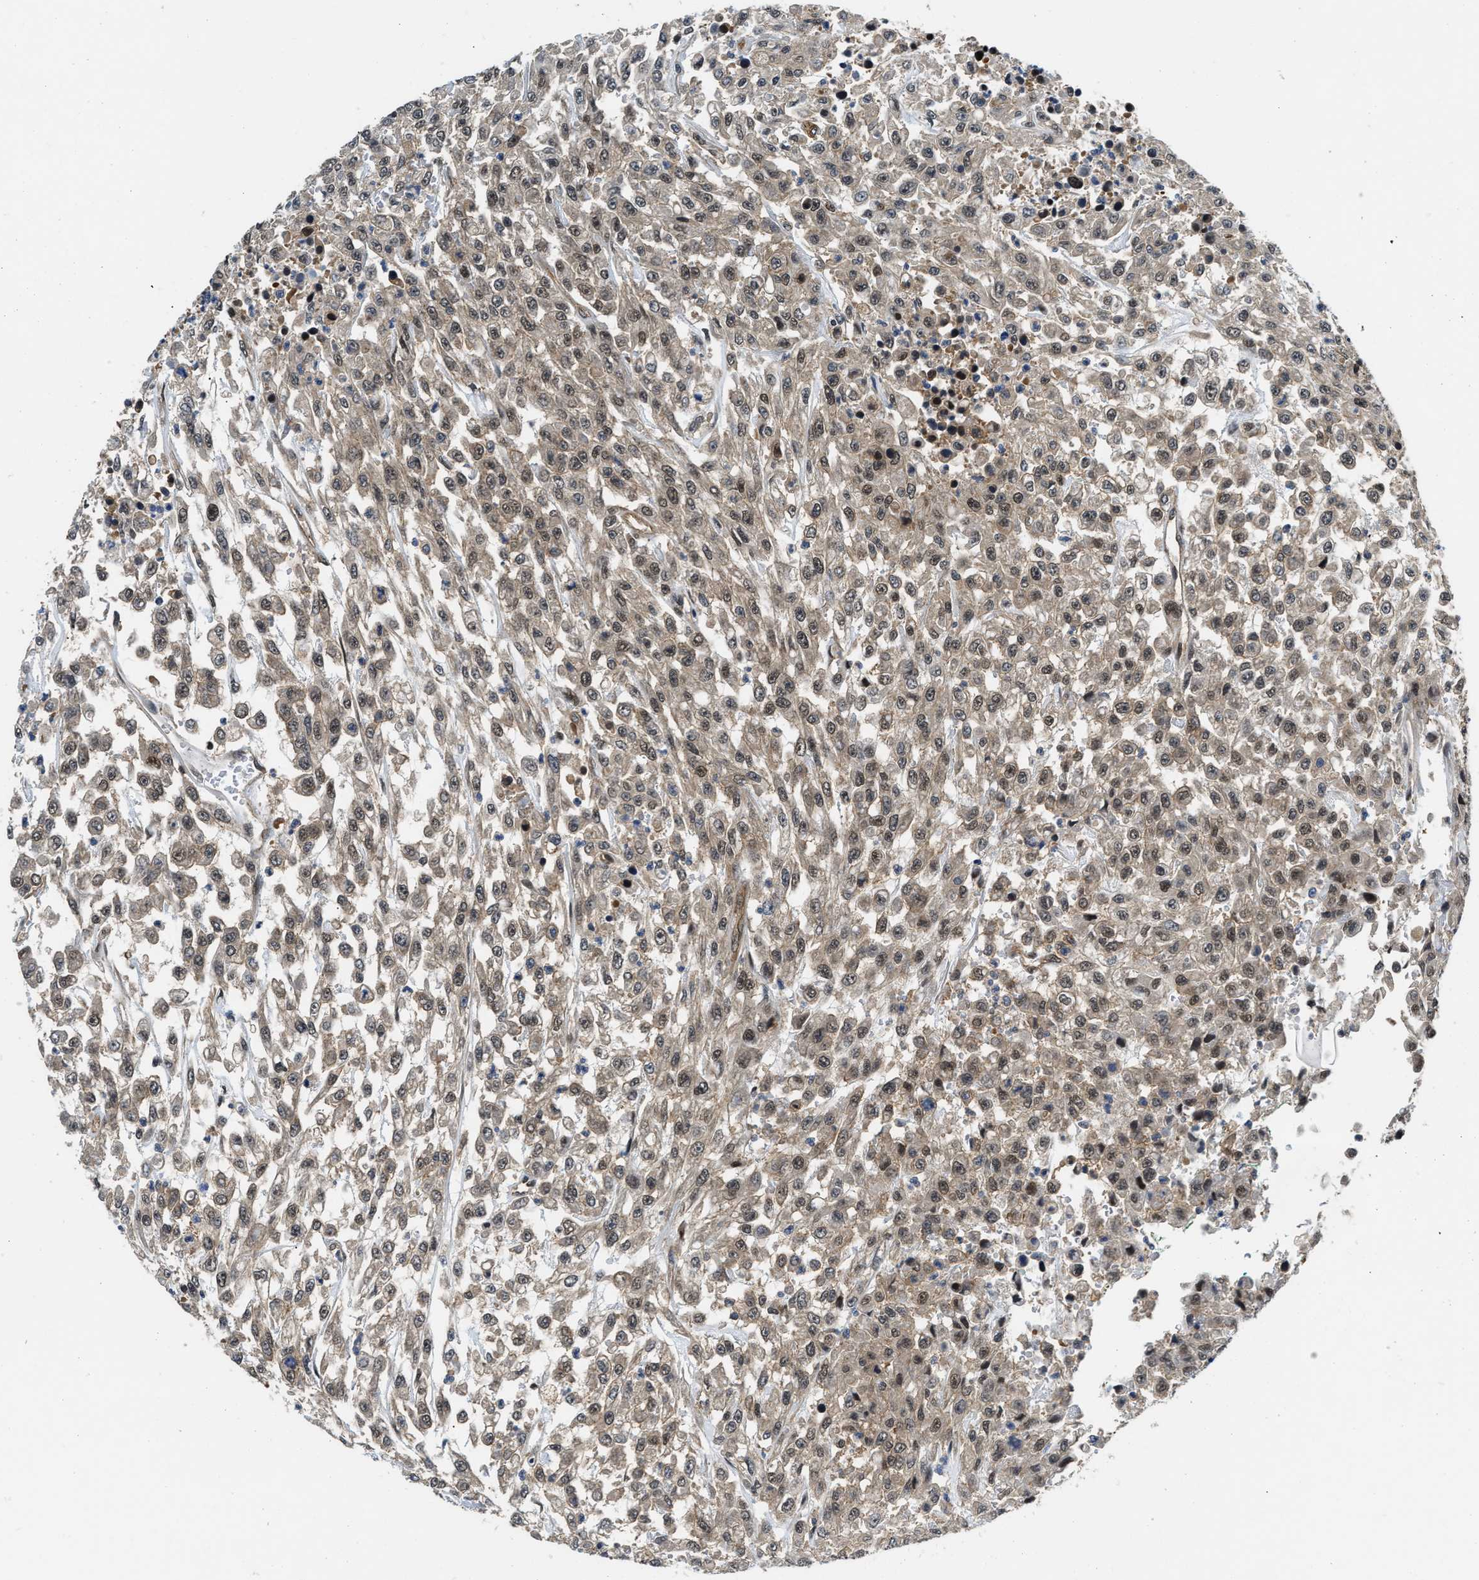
{"staining": {"intensity": "weak", "quantity": ">75%", "location": "cytoplasmic/membranous,nuclear"}, "tissue": "urothelial cancer", "cell_type": "Tumor cells", "image_type": "cancer", "snomed": [{"axis": "morphology", "description": "Urothelial carcinoma, High grade"}, {"axis": "topography", "description": "Urinary bladder"}], "caption": "Weak cytoplasmic/membranous and nuclear protein positivity is identified in about >75% of tumor cells in urothelial cancer. The protein of interest is shown in brown color, while the nuclei are stained blue.", "gene": "COPS2", "patient": {"sex": "male", "age": 46}}